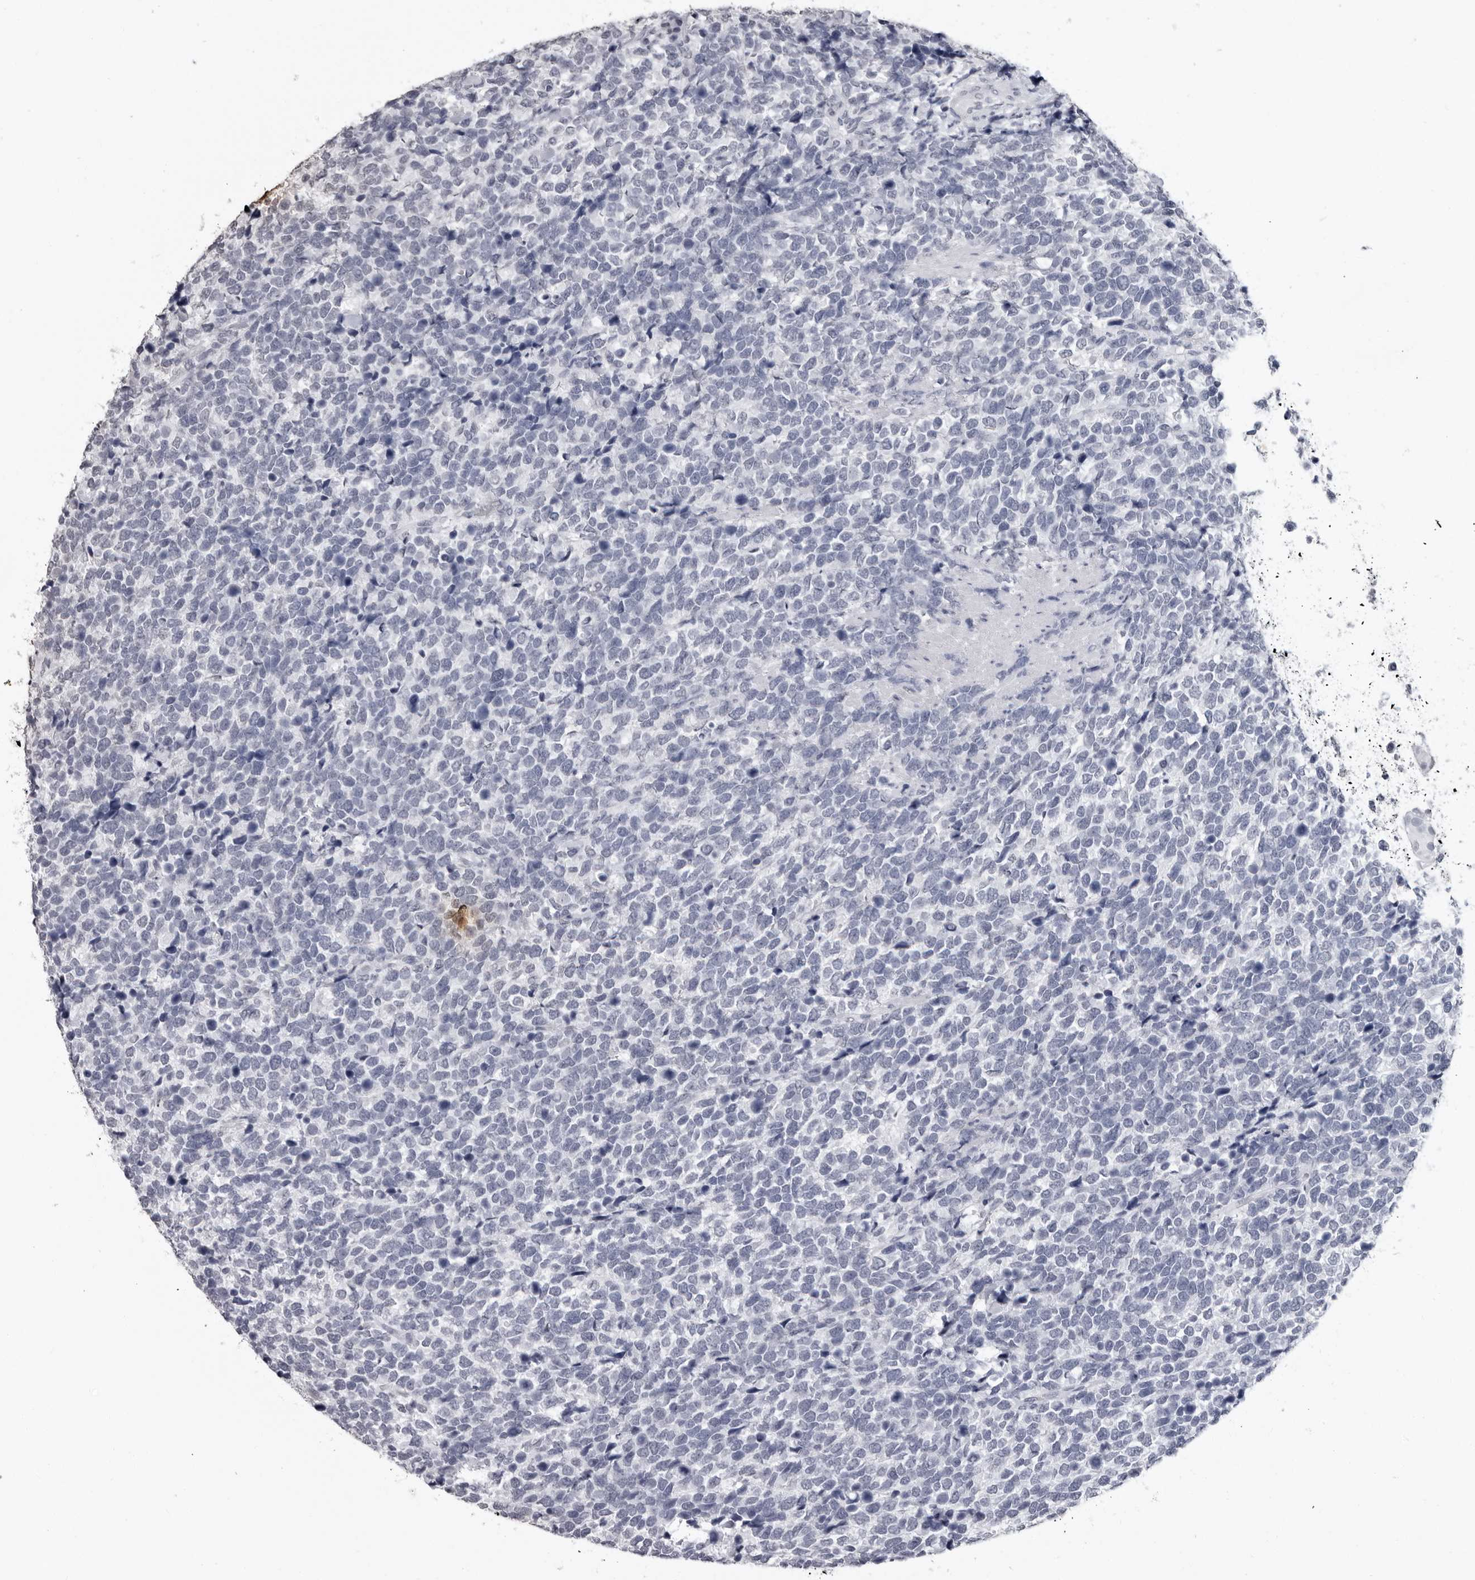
{"staining": {"intensity": "negative", "quantity": "none", "location": "none"}, "tissue": "urothelial cancer", "cell_type": "Tumor cells", "image_type": "cancer", "snomed": [{"axis": "morphology", "description": "Urothelial carcinoma, High grade"}, {"axis": "topography", "description": "Urinary bladder"}], "caption": "A high-resolution histopathology image shows immunohistochemistry staining of high-grade urothelial carcinoma, which shows no significant expression in tumor cells.", "gene": "HEPACAM", "patient": {"sex": "female", "age": 82}}